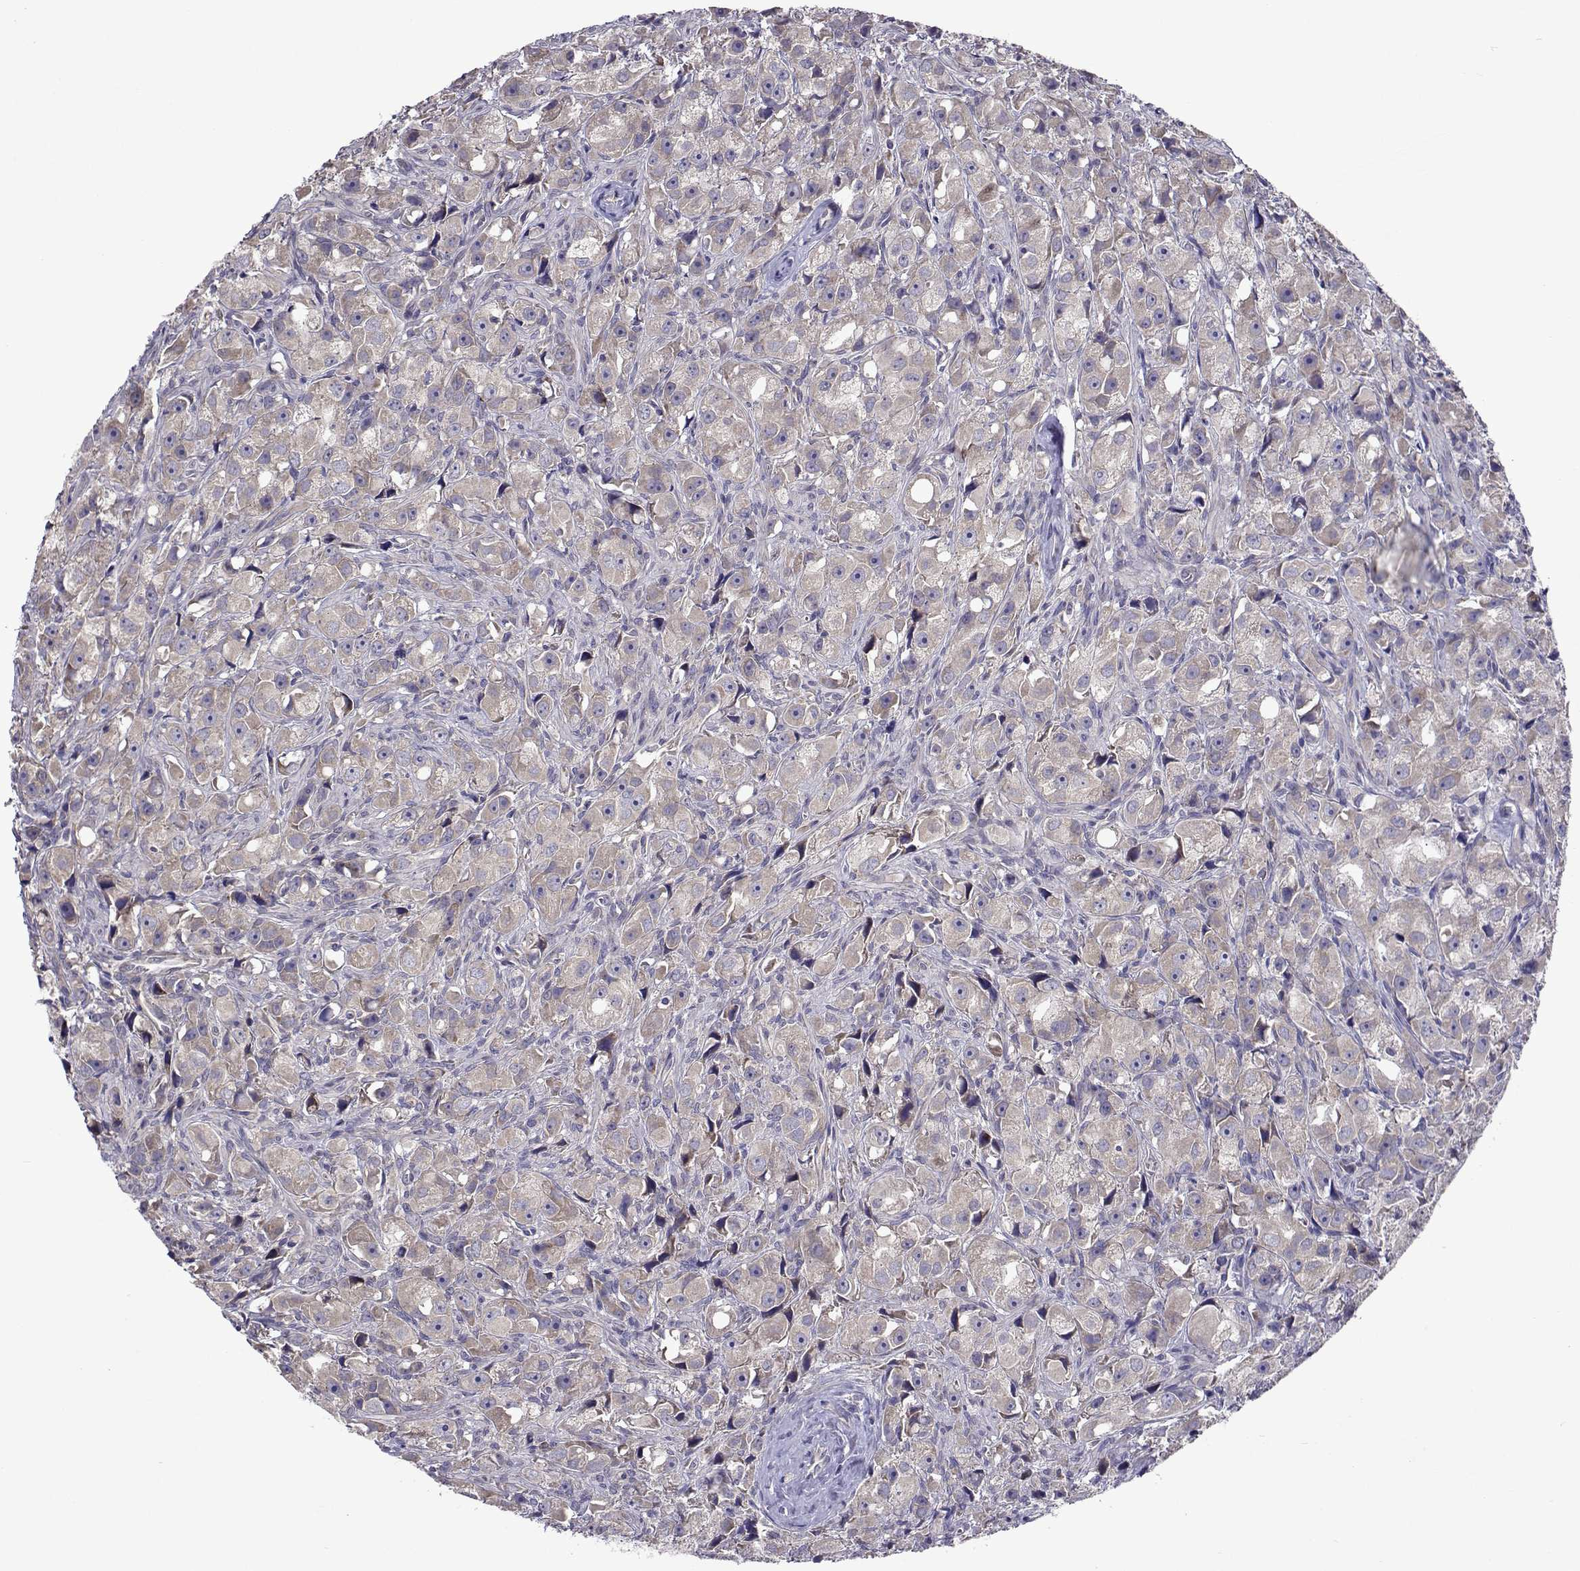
{"staining": {"intensity": "negative", "quantity": "none", "location": "none"}, "tissue": "prostate cancer", "cell_type": "Tumor cells", "image_type": "cancer", "snomed": [{"axis": "morphology", "description": "Adenocarcinoma, High grade"}, {"axis": "topography", "description": "Prostate"}], "caption": "Adenocarcinoma (high-grade) (prostate) was stained to show a protein in brown. There is no significant expression in tumor cells.", "gene": "TARBP2", "patient": {"sex": "male", "age": 75}}